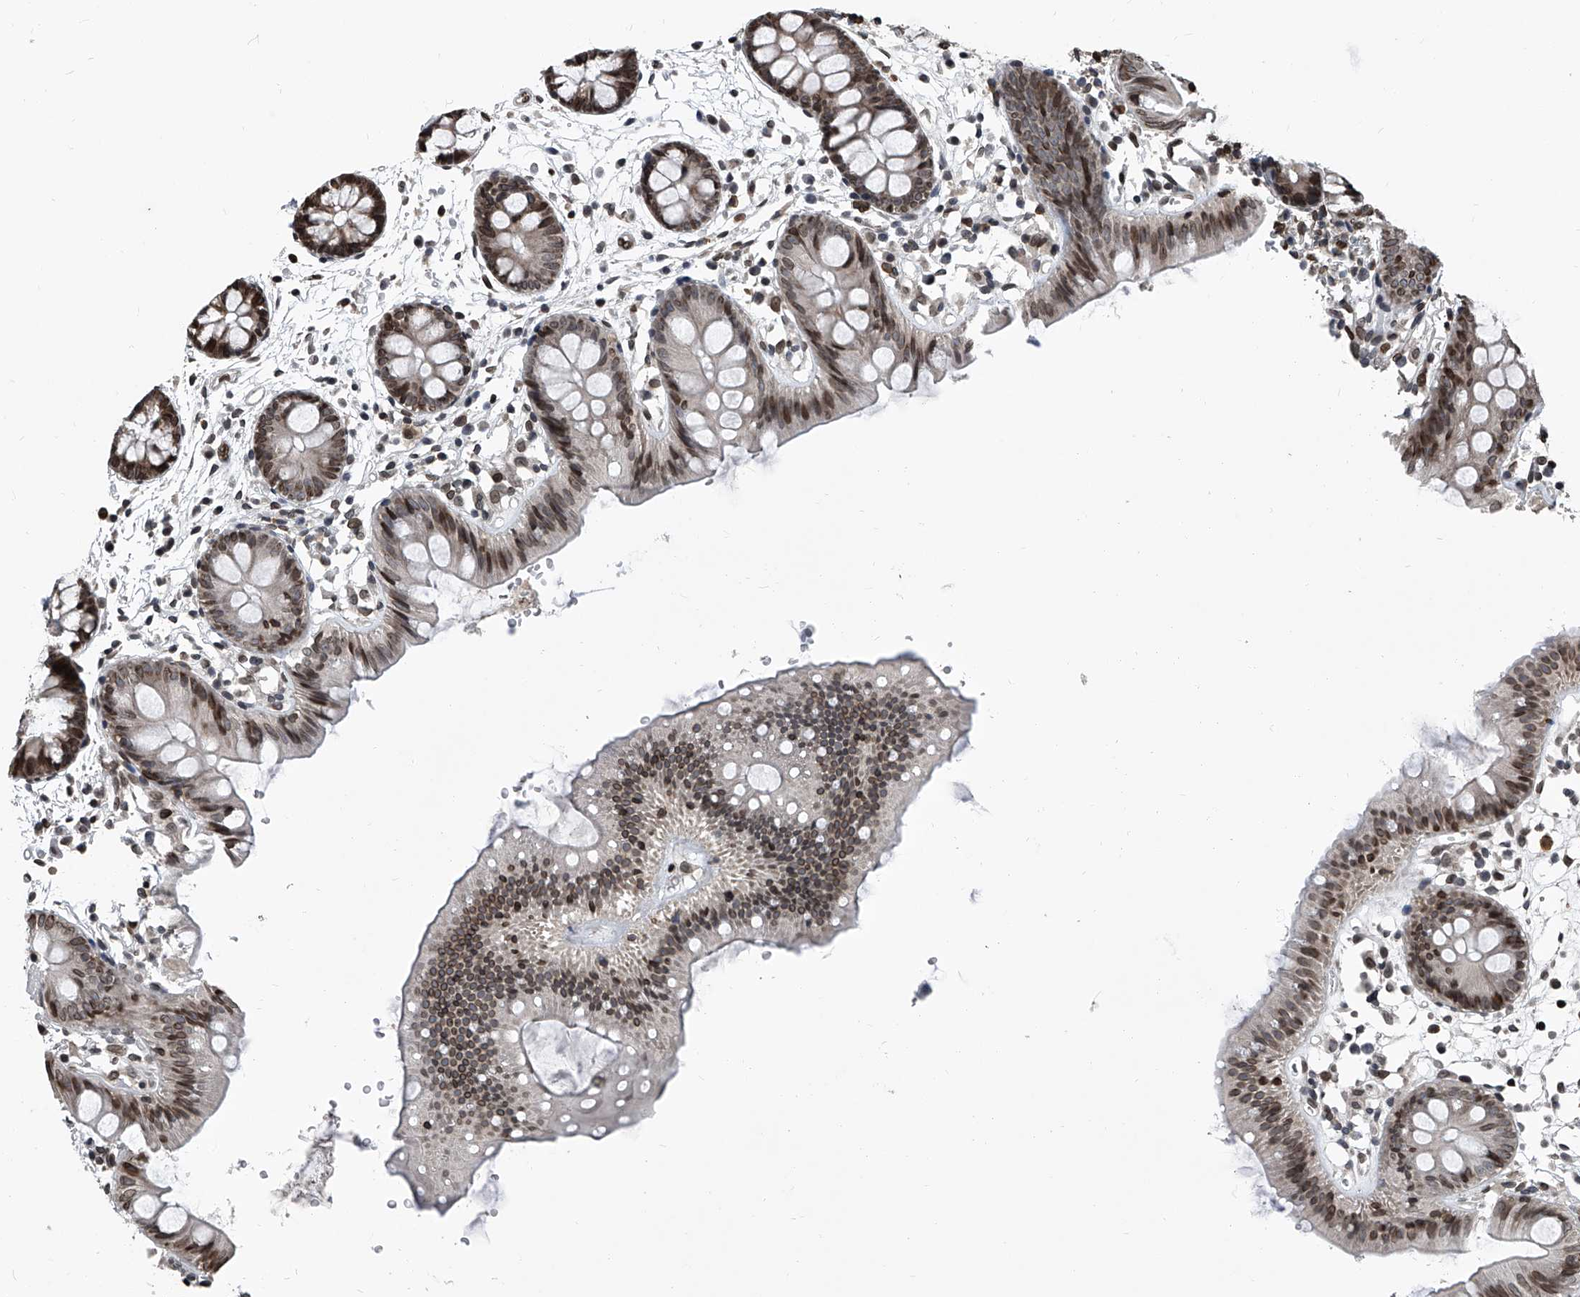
{"staining": {"intensity": "strong", "quantity": ">75%", "location": "cytoplasmic/membranous,nuclear"}, "tissue": "colon", "cell_type": "Endothelial cells", "image_type": "normal", "snomed": [{"axis": "morphology", "description": "Normal tissue, NOS"}, {"axis": "topography", "description": "Colon"}], "caption": "Immunohistochemistry of benign human colon demonstrates high levels of strong cytoplasmic/membranous,nuclear positivity in about >75% of endothelial cells.", "gene": "PHF20", "patient": {"sex": "male", "age": 56}}